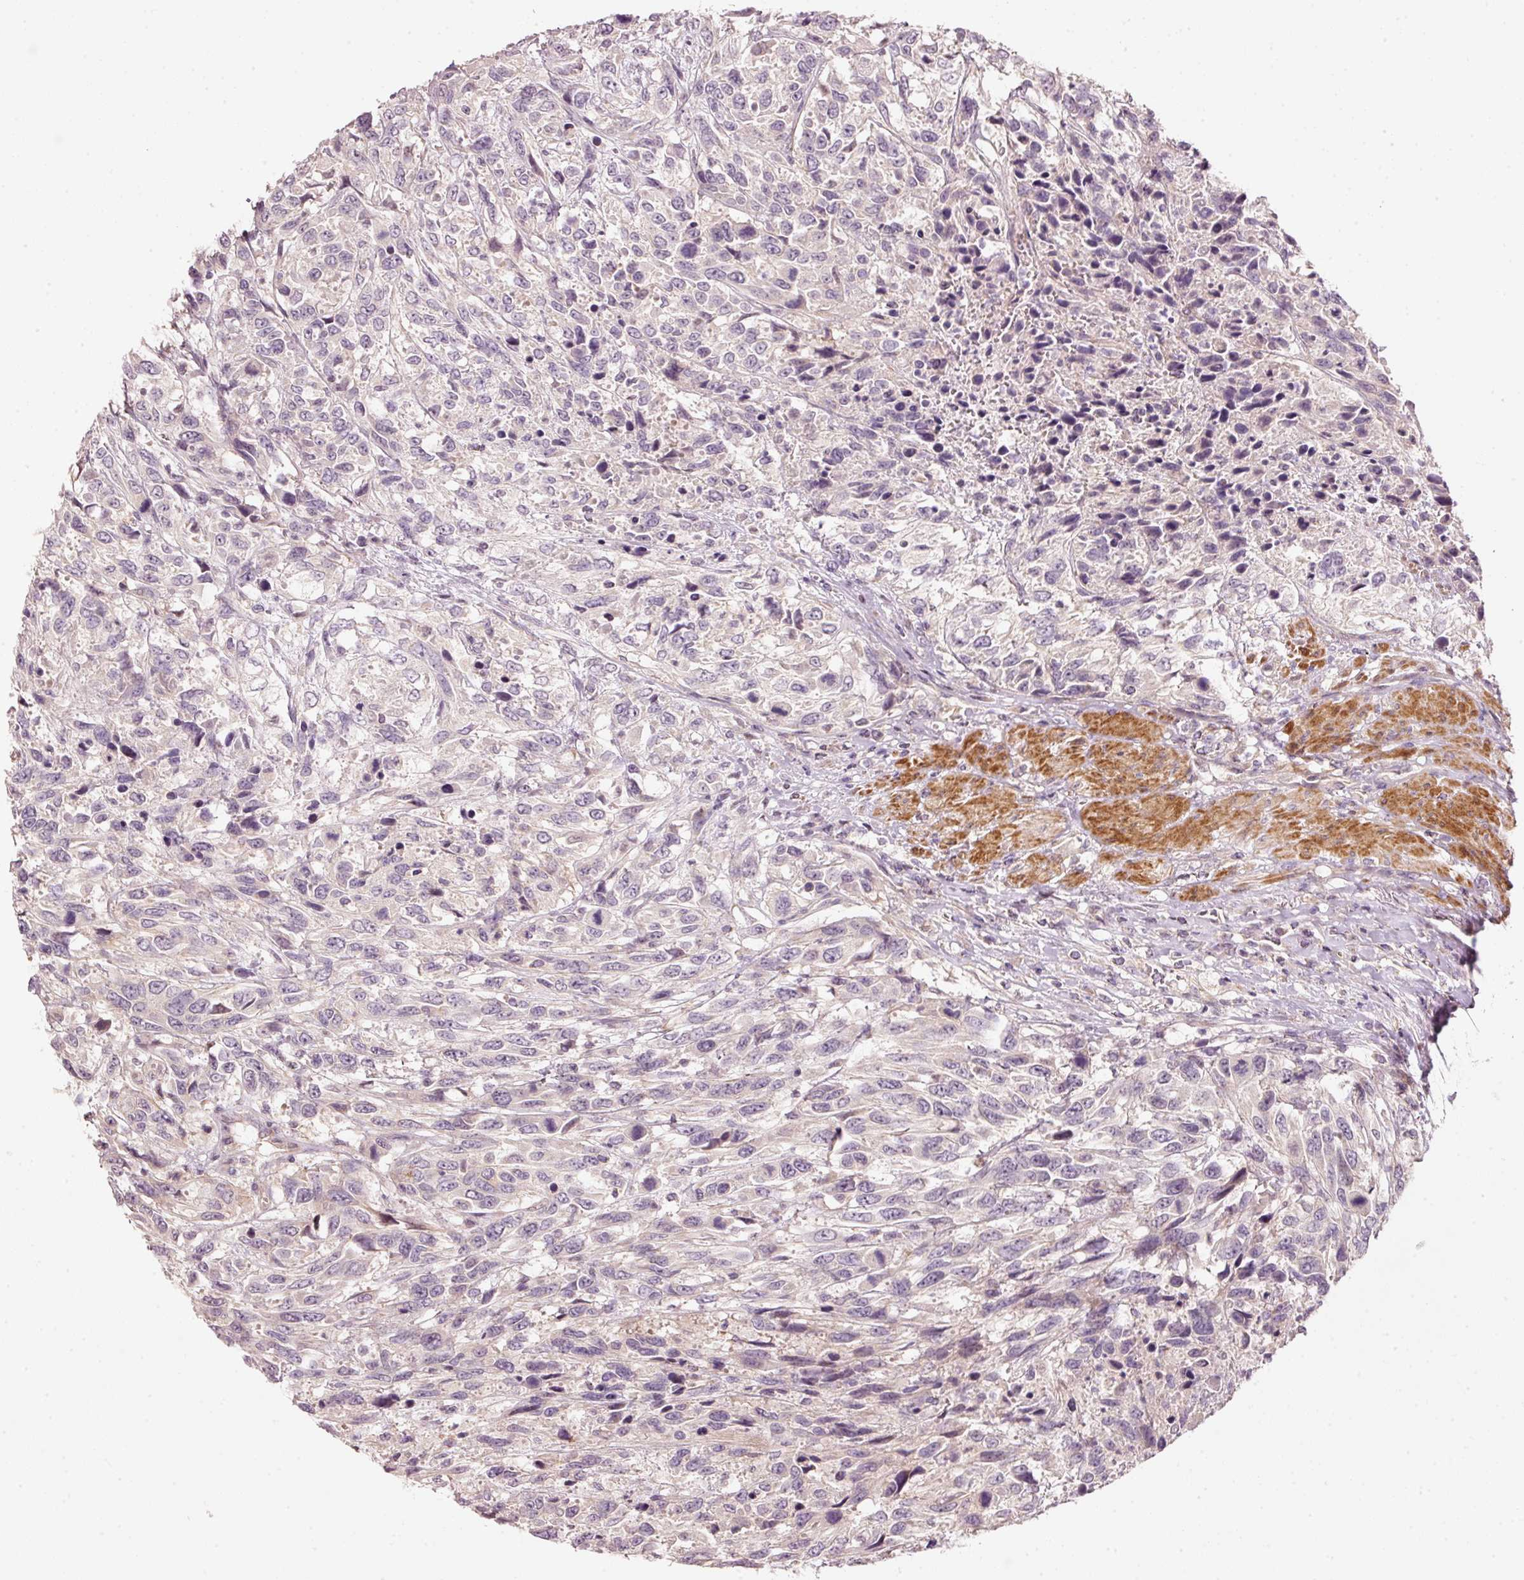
{"staining": {"intensity": "negative", "quantity": "none", "location": "none"}, "tissue": "urothelial cancer", "cell_type": "Tumor cells", "image_type": "cancer", "snomed": [{"axis": "morphology", "description": "Urothelial carcinoma, High grade"}, {"axis": "topography", "description": "Urinary bladder"}], "caption": "Protein analysis of urothelial cancer demonstrates no significant positivity in tumor cells.", "gene": "ARHGAP22", "patient": {"sex": "female", "age": 70}}